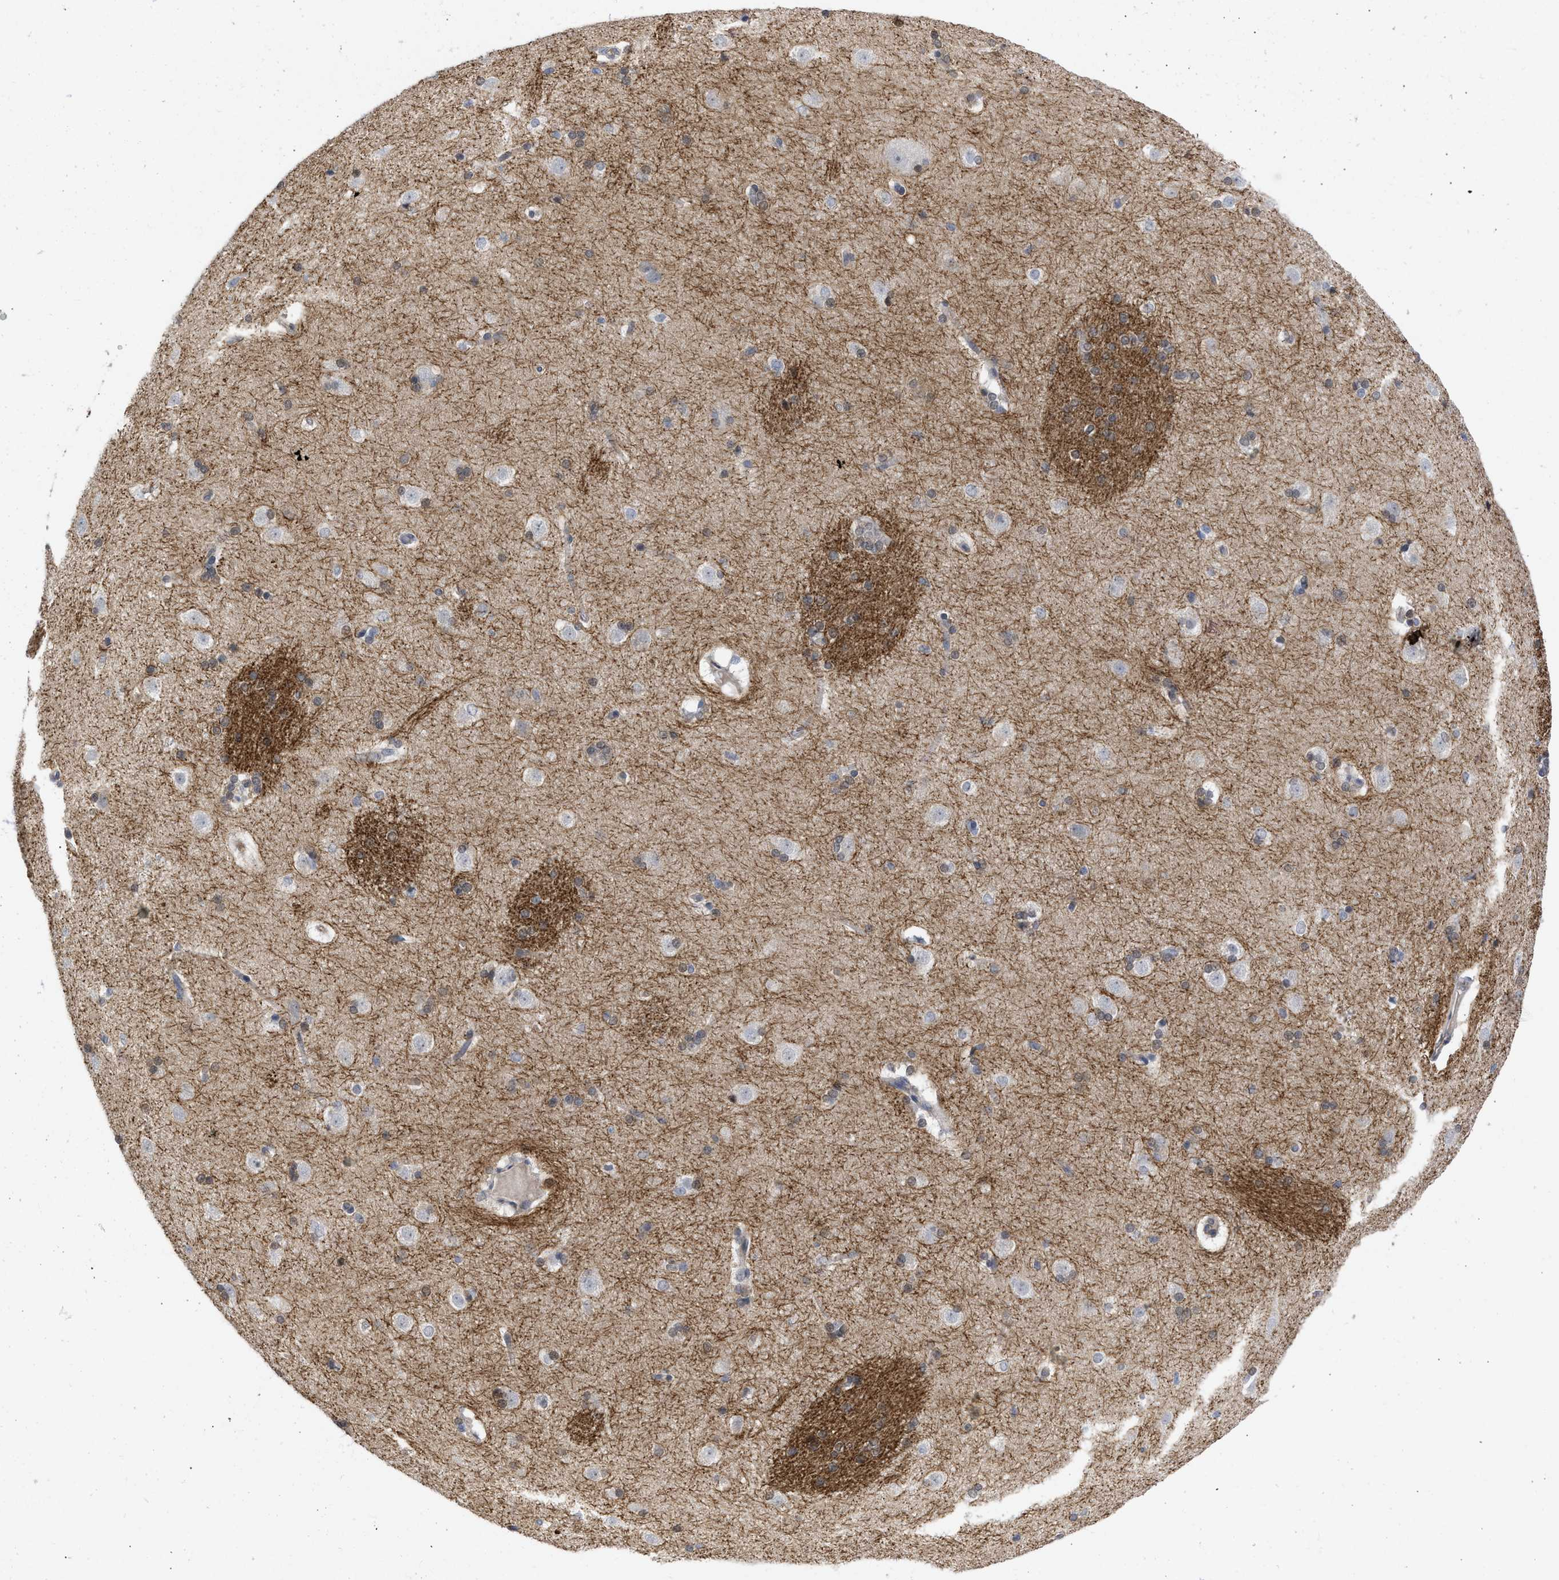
{"staining": {"intensity": "moderate", "quantity": "<25%", "location": "cytoplasmic/membranous"}, "tissue": "caudate", "cell_type": "Glial cells", "image_type": "normal", "snomed": [{"axis": "morphology", "description": "Normal tissue, NOS"}, {"axis": "topography", "description": "Lateral ventricle wall"}], "caption": "Normal caudate demonstrates moderate cytoplasmic/membranous staining in about <25% of glial cells The staining is performed using DAB (3,3'-diaminobenzidine) brown chromogen to label protein expression. The nuclei are counter-stained blue using hematoxylin..", "gene": "THRA", "patient": {"sex": "female", "age": 19}}